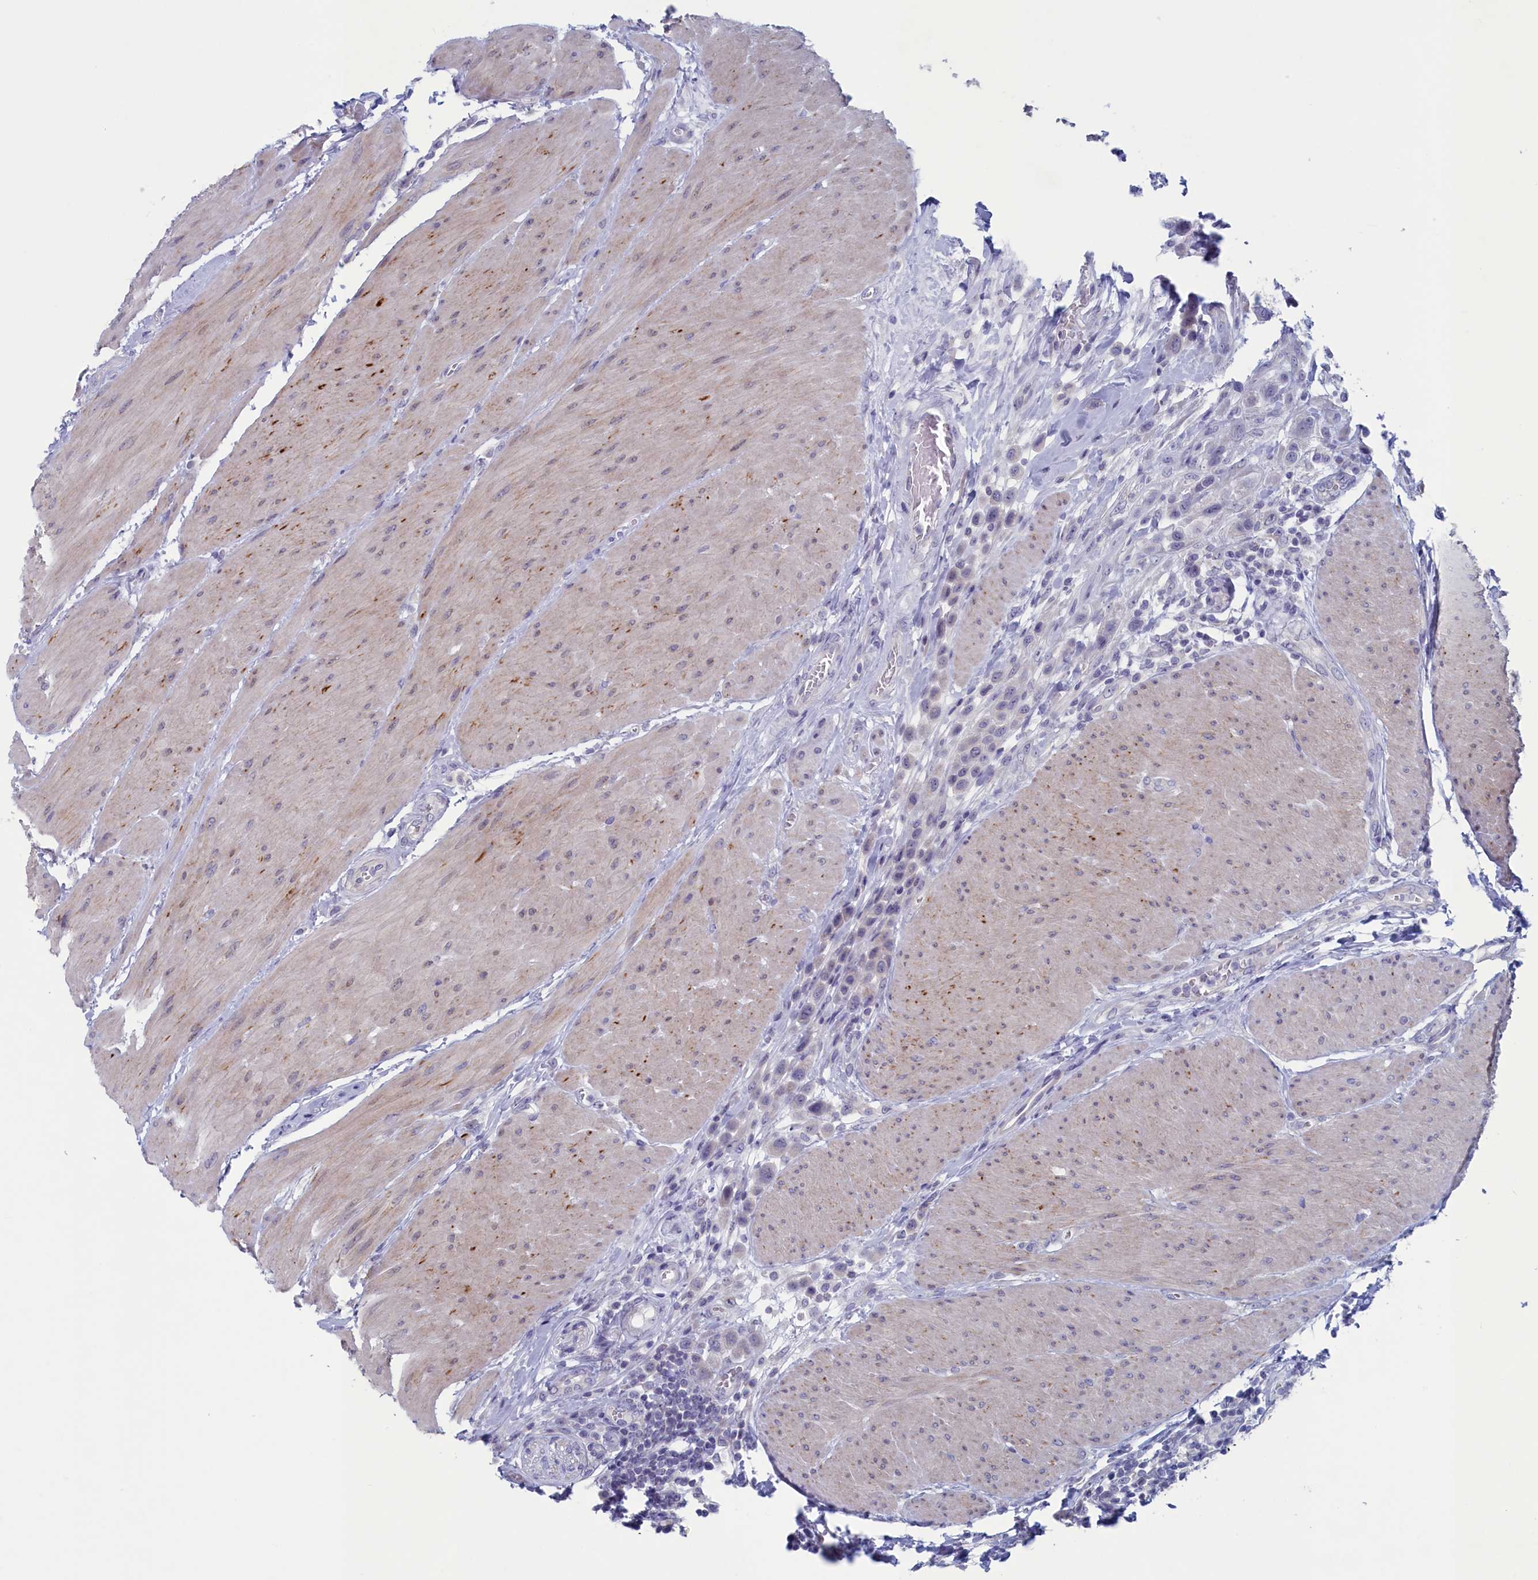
{"staining": {"intensity": "negative", "quantity": "none", "location": "none"}, "tissue": "urothelial cancer", "cell_type": "Tumor cells", "image_type": "cancer", "snomed": [{"axis": "morphology", "description": "Urothelial carcinoma, High grade"}, {"axis": "topography", "description": "Urinary bladder"}], "caption": "A histopathology image of human urothelial carcinoma (high-grade) is negative for staining in tumor cells.", "gene": "WDR76", "patient": {"sex": "male", "age": 50}}